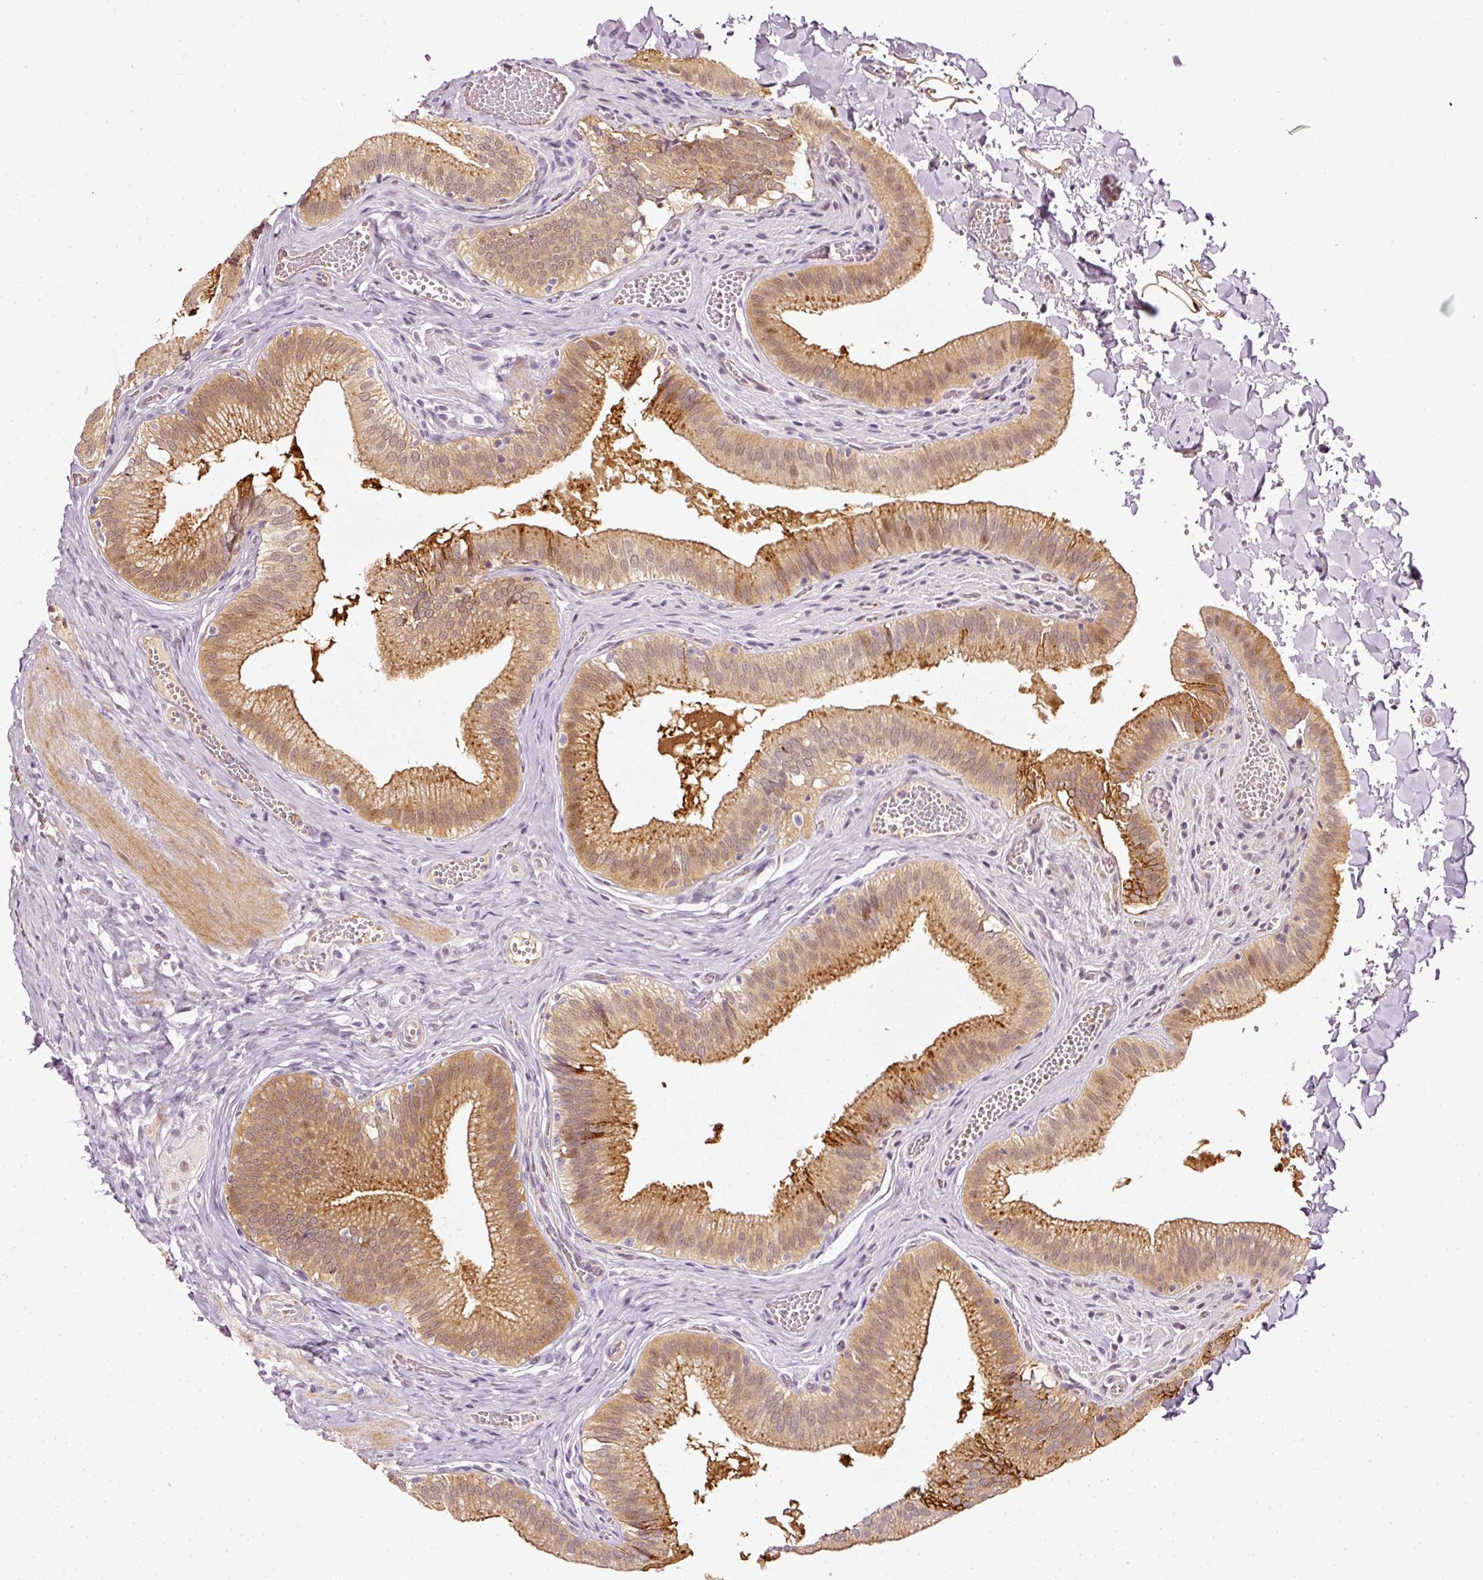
{"staining": {"intensity": "moderate", "quantity": ">75%", "location": "cytoplasmic/membranous"}, "tissue": "gallbladder", "cell_type": "Glandular cells", "image_type": "normal", "snomed": [{"axis": "morphology", "description": "Normal tissue, NOS"}, {"axis": "topography", "description": "Gallbladder"}, {"axis": "topography", "description": "Peripheral nerve tissue"}], "caption": "Immunohistochemical staining of unremarkable gallbladder displays moderate cytoplasmic/membranous protein staining in about >75% of glandular cells.", "gene": "TOGARAM1", "patient": {"sex": "male", "age": 17}}